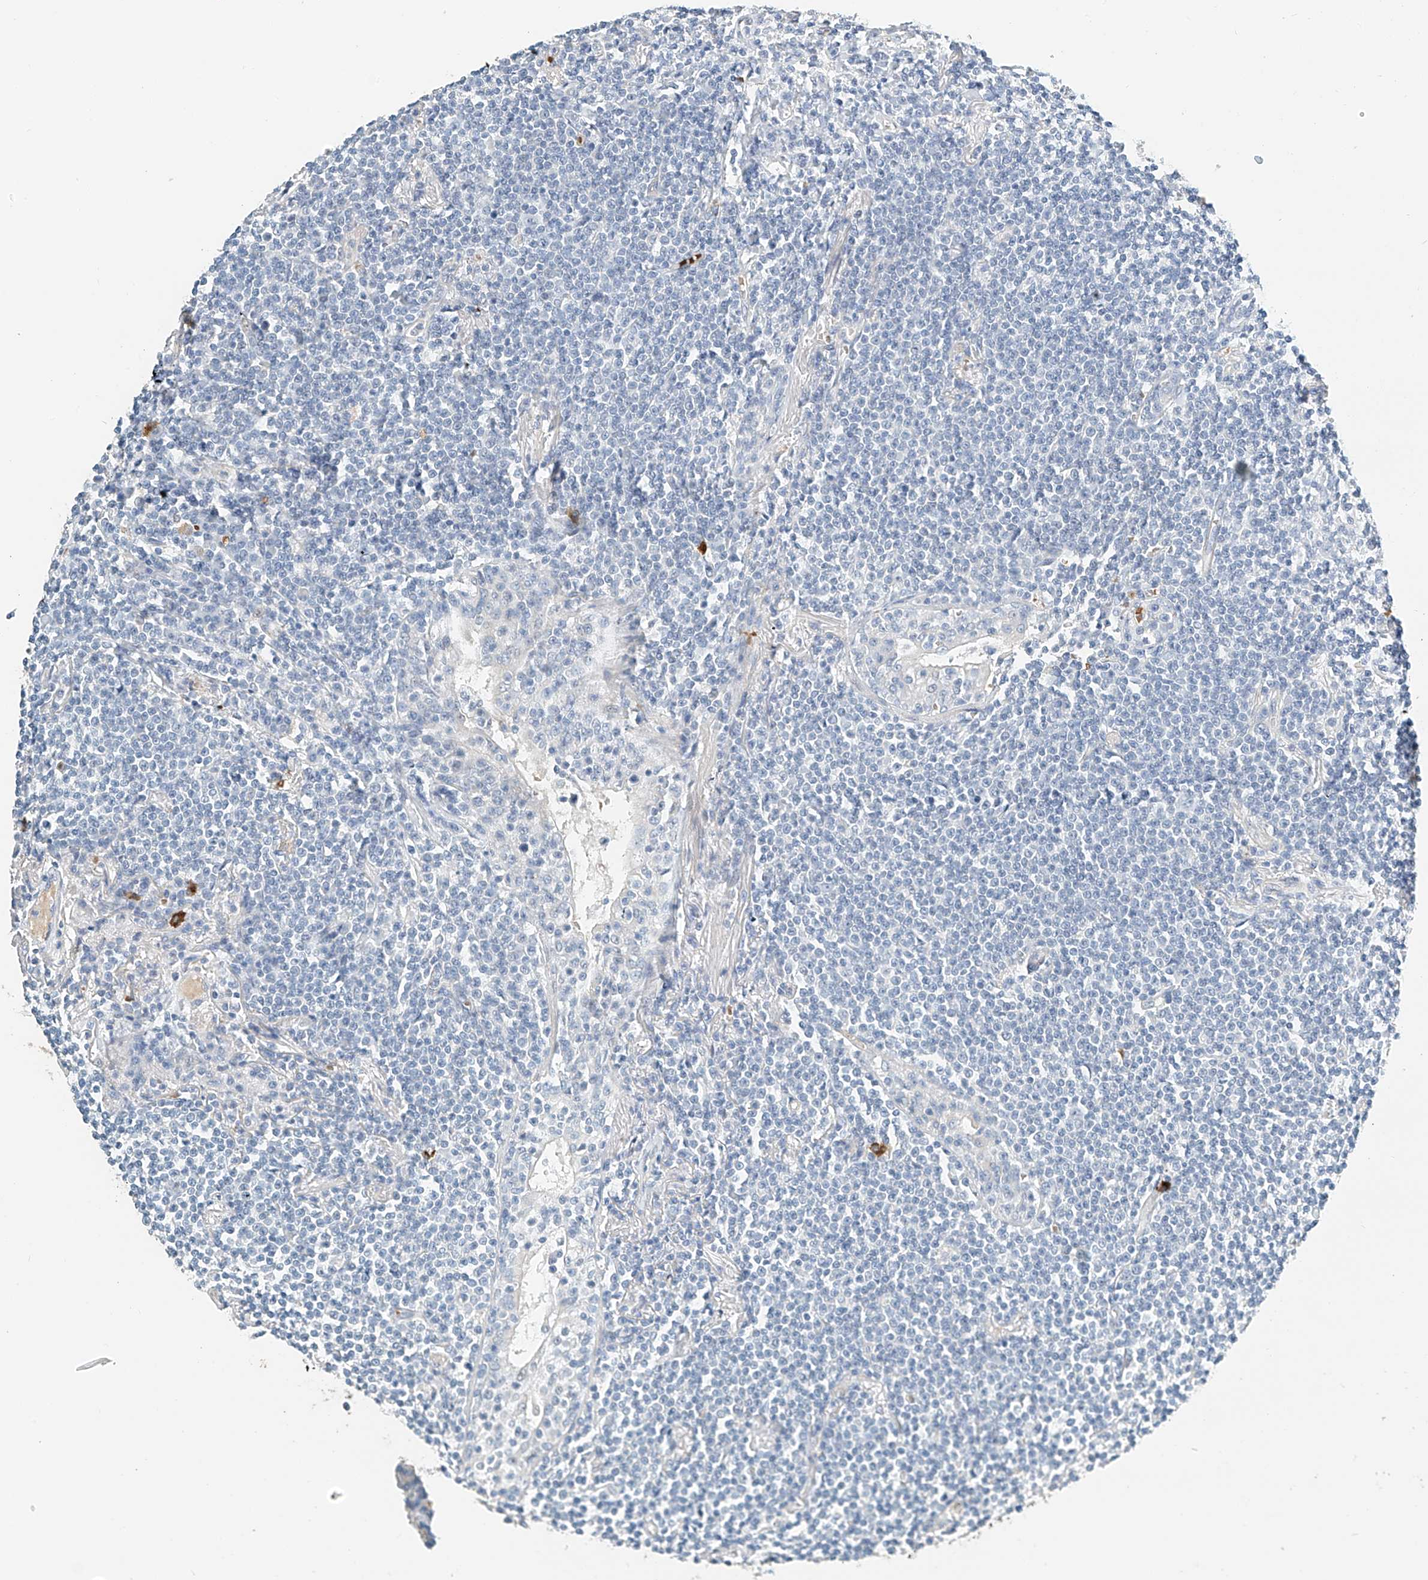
{"staining": {"intensity": "negative", "quantity": "none", "location": "none"}, "tissue": "lymphoma", "cell_type": "Tumor cells", "image_type": "cancer", "snomed": [{"axis": "morphology", "description": "Malignant lymphoma, non-Hodgkin's type, Low grade"}, {"axis": "topography", "description": "Lung"}], "caption": "Immunohistochemistry (IHC) photomicrograph of neoplastic tissue: human malignant lymphoma, non-Hodgkin's type (low-grade) stained with DAB (3,3'-diaminobenzidine) reveals no significant protein expression in tumor cells.", "gene": "RCAN3", "patient": {"sex": "female", "age": 71}}